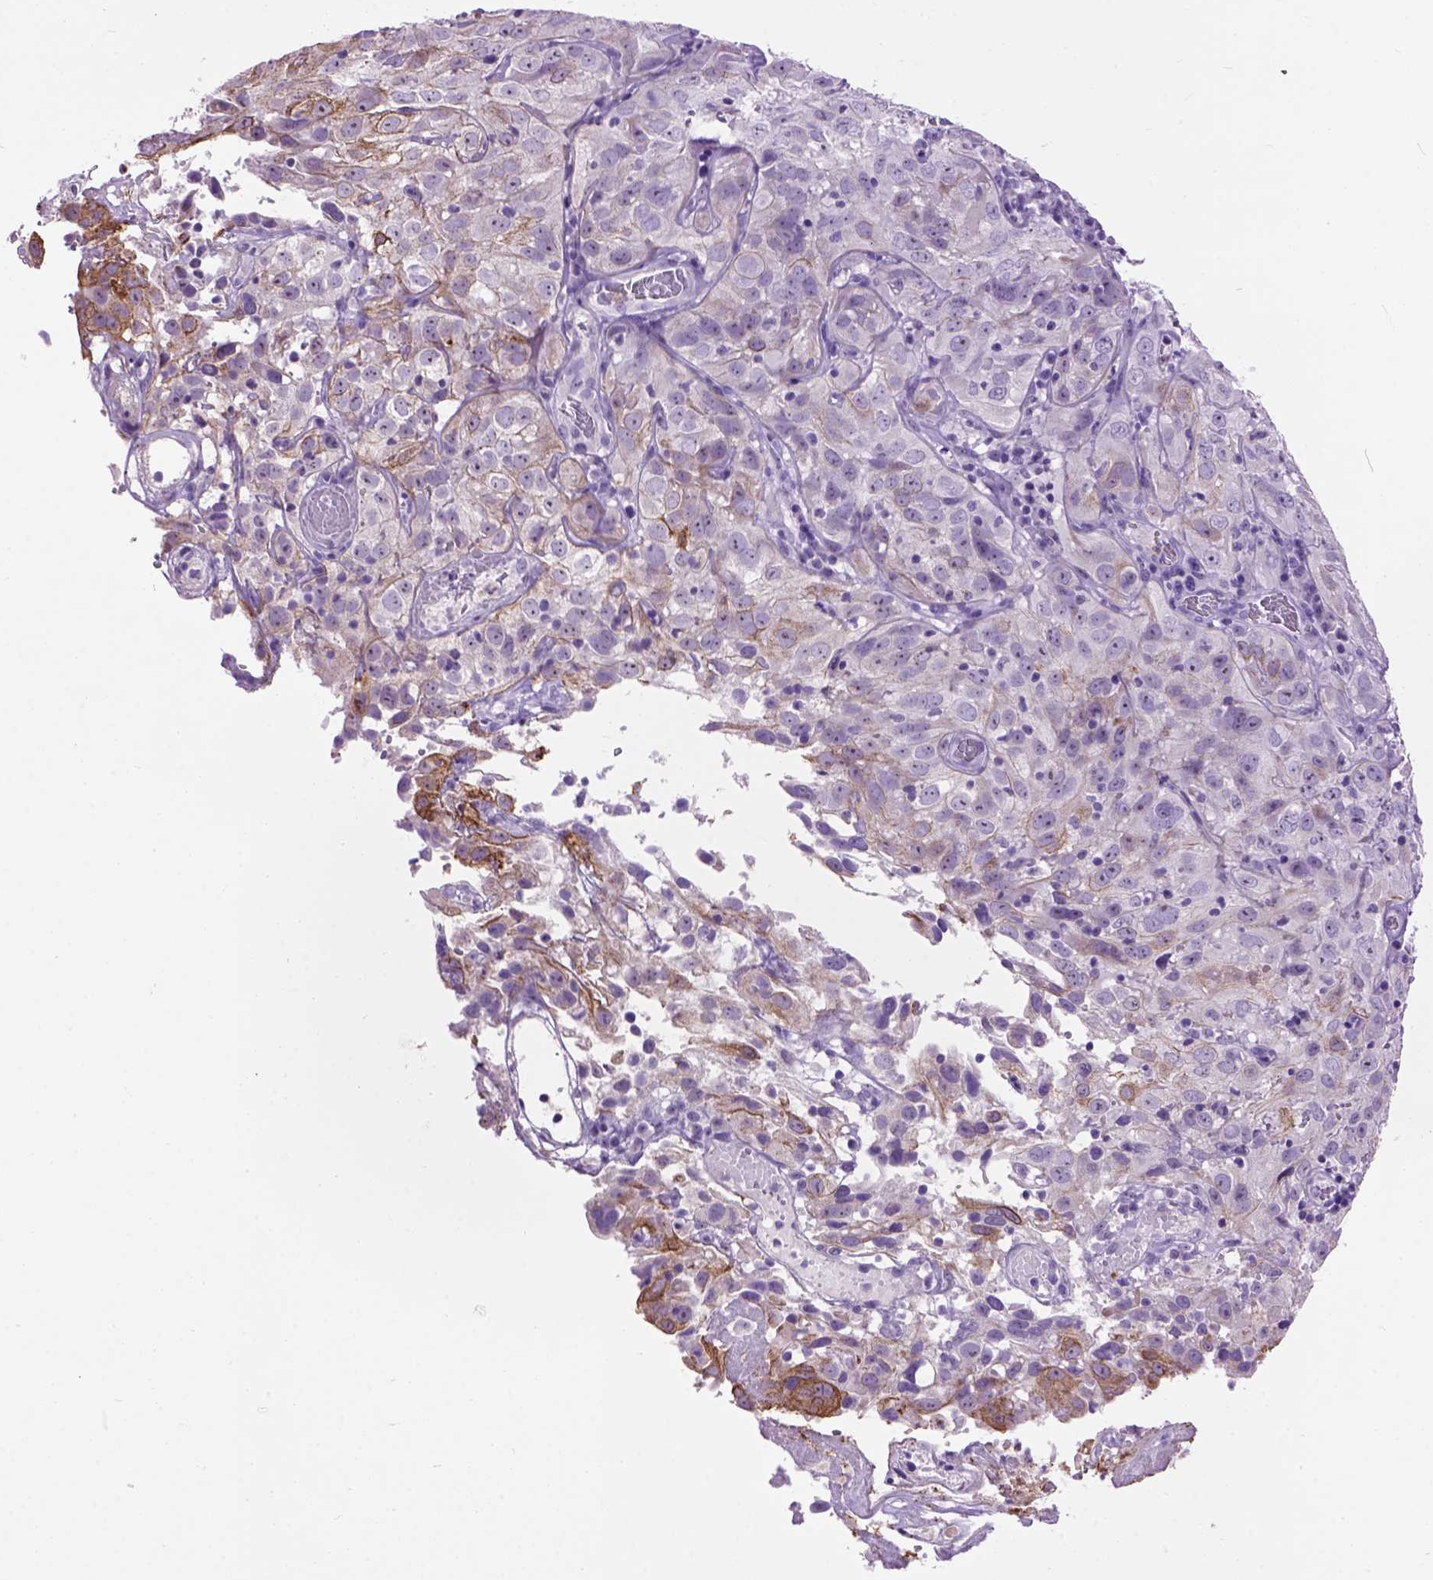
{"staining": {"intensity": "strong", "quantity": "<25%", "location": "cytoplasmic/membranous"}, "tissue": "cervical cancer", "cell_type": "Tumor cells", "image_type": "cancer", "snomed": [{"axis": "morphology", "description": "Squamous cell carcinoma, NOS"}, {"axis": "topography", "description": "Cervix"}], "caption": "IHC of human squamous cell carcinoma (cervical) displays medium levels of strong cytoplasmic/membranous expression in approximately <25% of tumor cells.", "gene": "MAPT", "patient": {"sex": "female", "age": 32}}